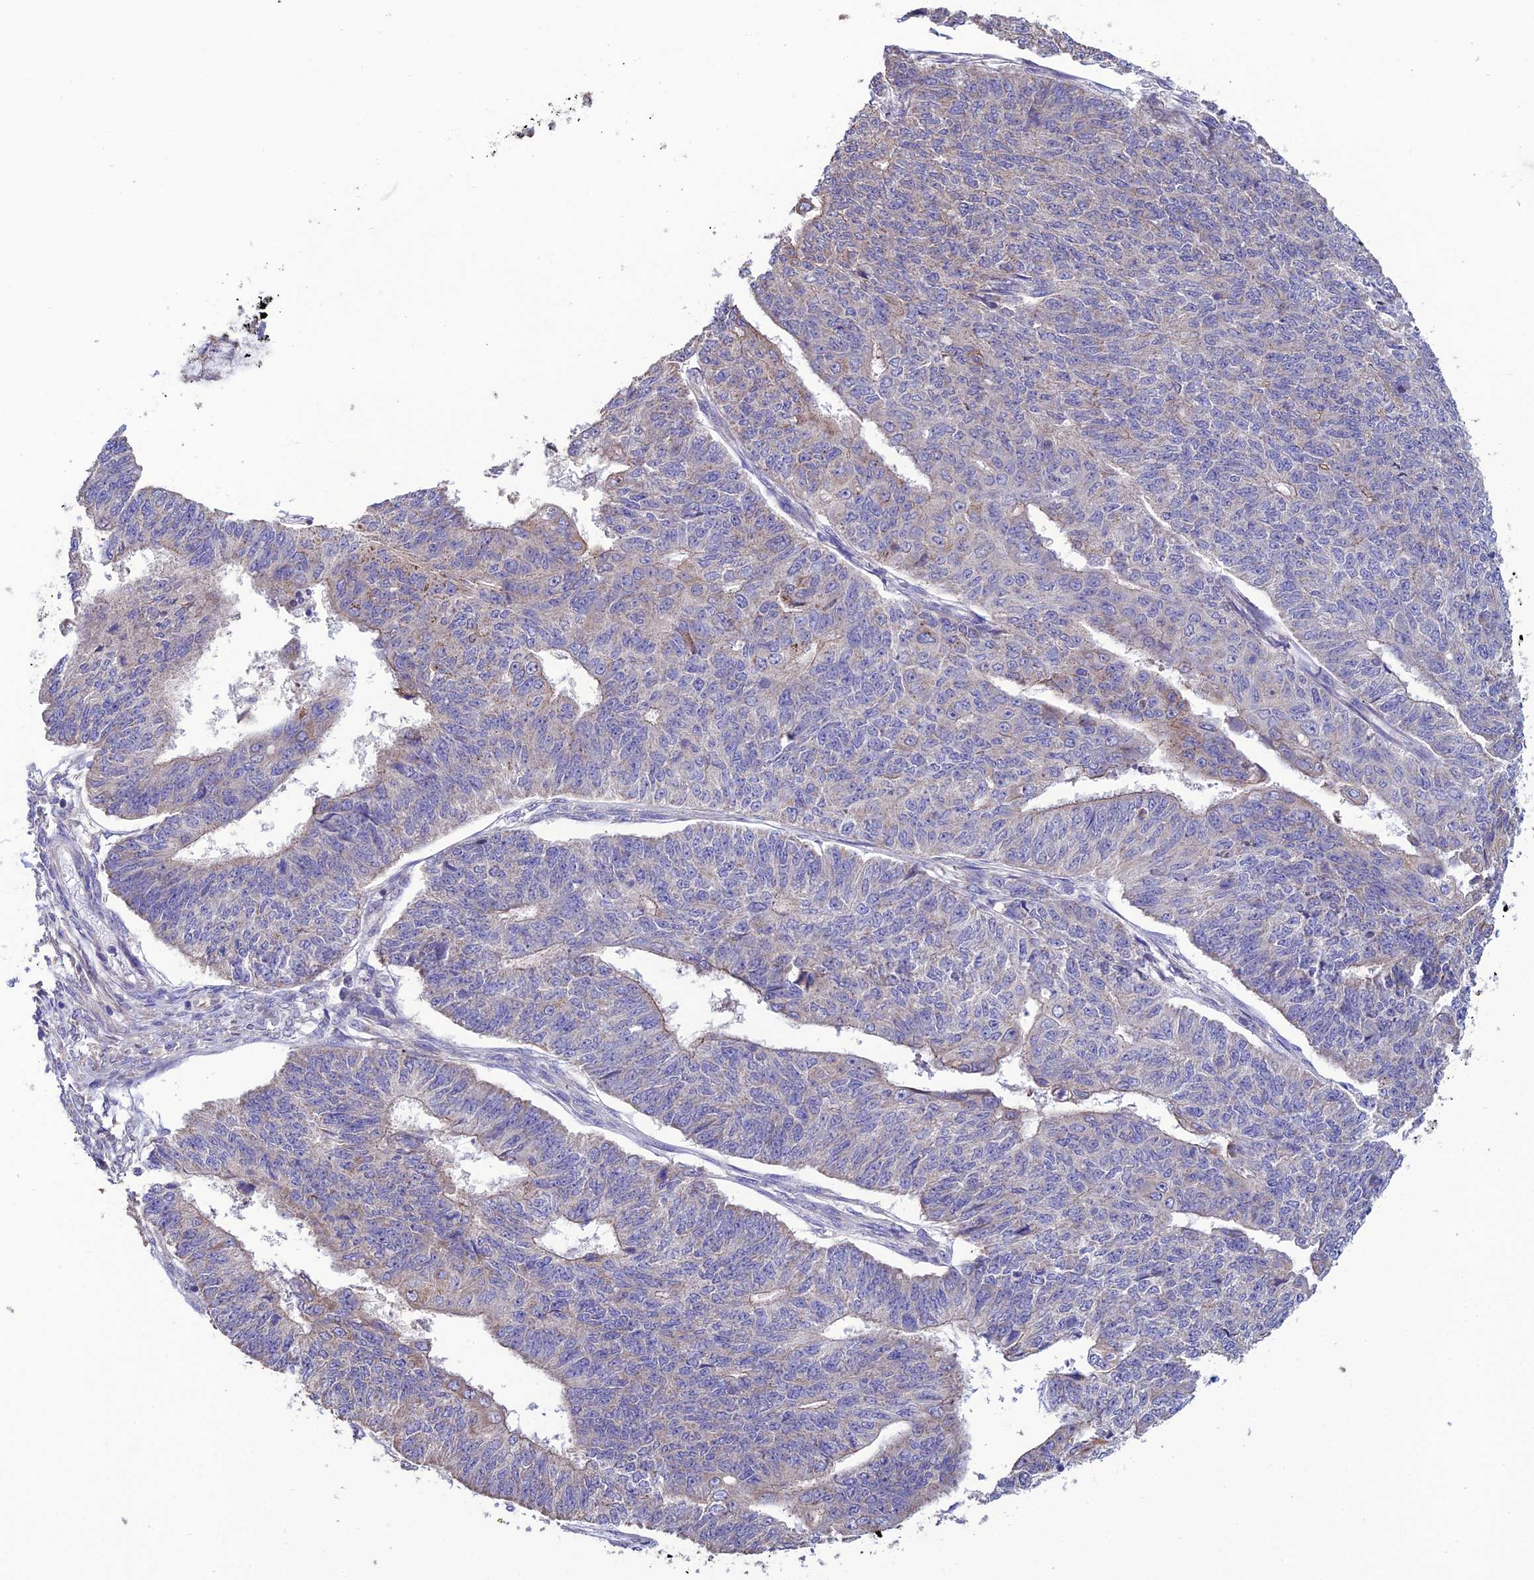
{"staining": {"intensity": "weak", "quantity": "<25%", "location": "cytoplasmic/membranous"}, "tissue": "endometrial cancer", "cell_type": "Tumor cells", "image_type": "cancer", "snomed": [{"axis": "morphology", "description": "Adenocarcinoma, NOS"}, {"axis": "topography", "description": "Endometrium"}], "caption": "This image is of endometrial cancer (adenocarcinoma) stained with immunohistochemistry (IHC) to label a protein in brown with the nuclei are counter-stained blue. There is no positivity in tumor cells.", "gene": "HOGA1", "patient": {"sex": "female", "age": 32}}